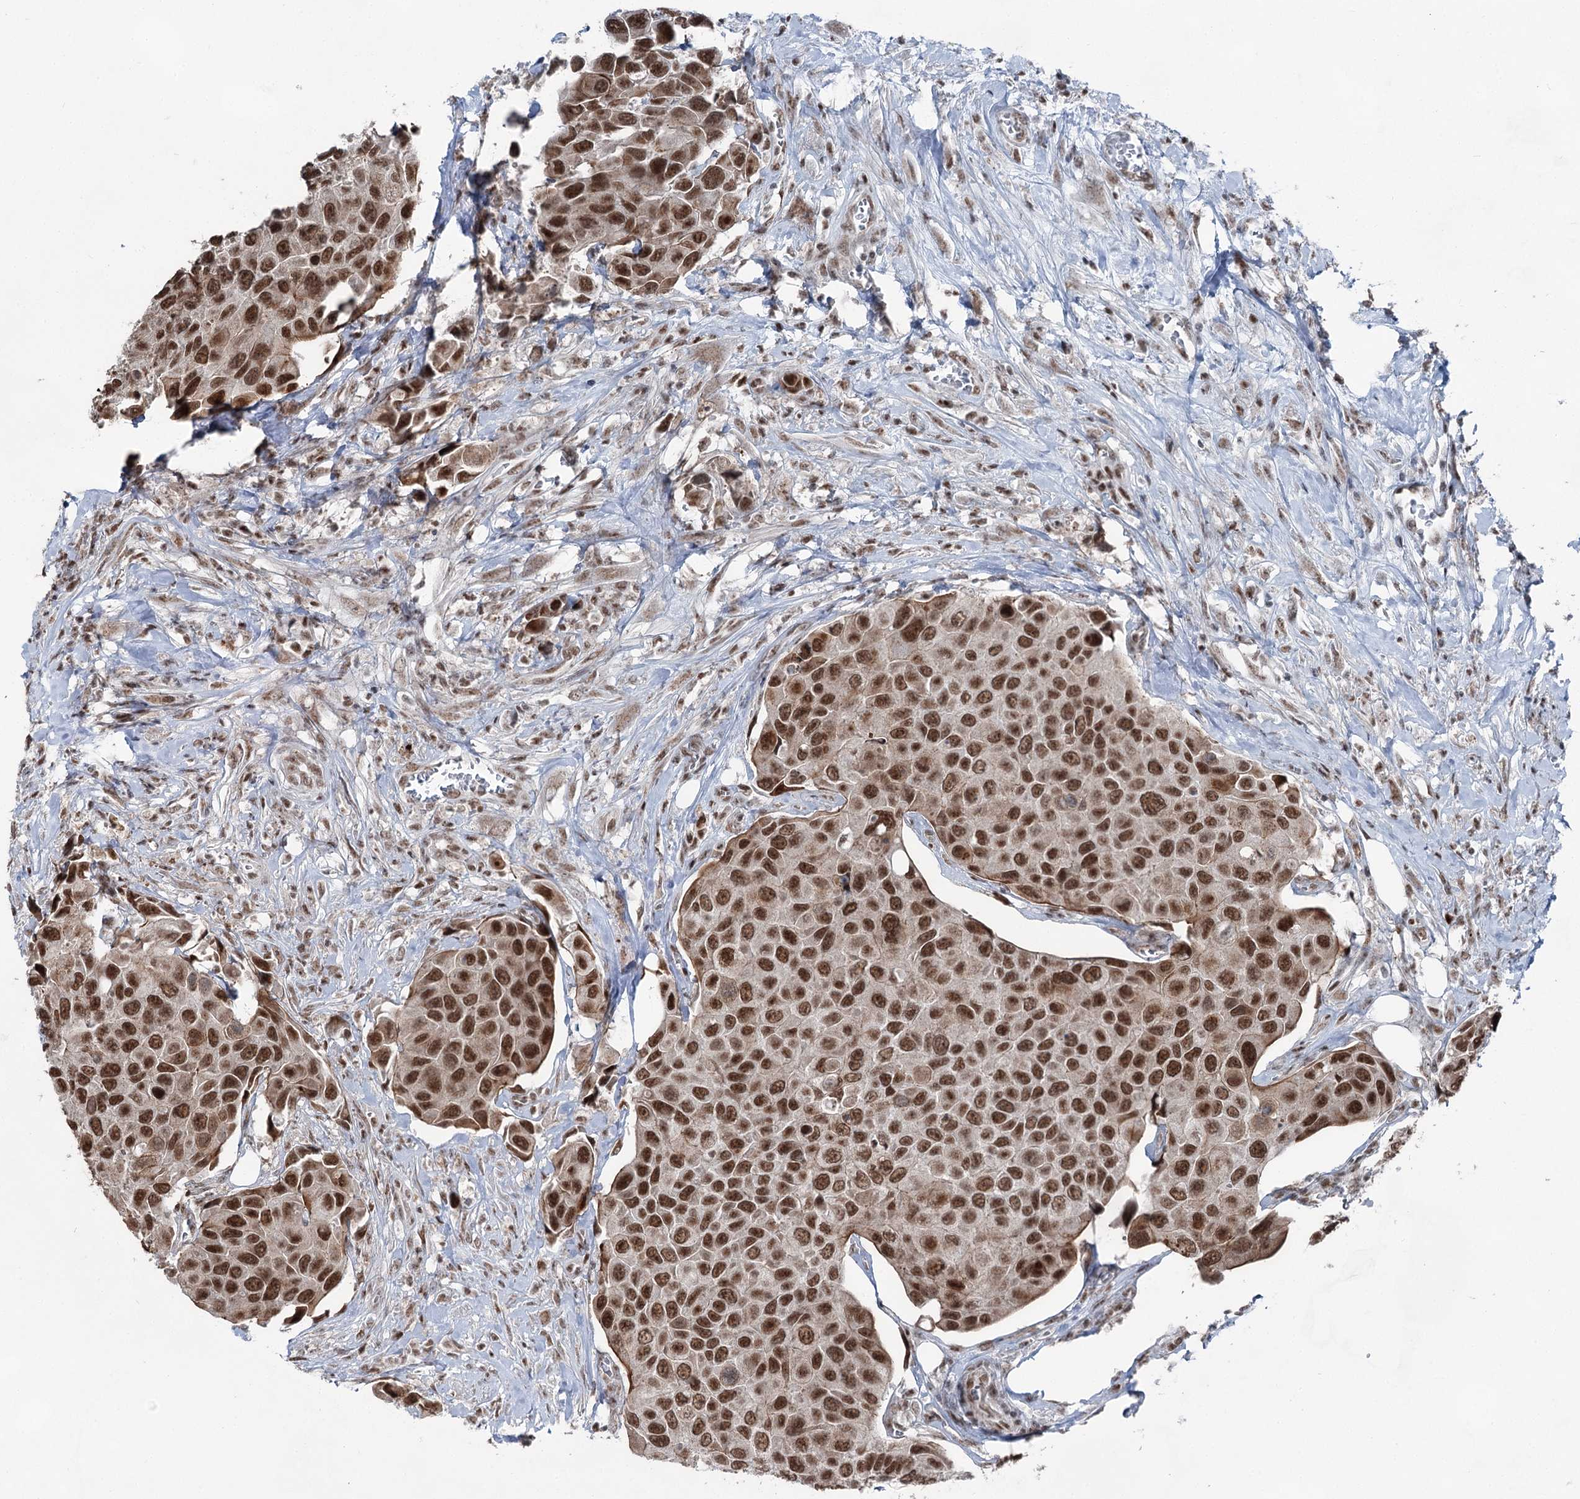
{"staining": {"intensity": "strong", "quantity": ">75%", "location": "nuclear"}, "tissue": "urothelial cancer", "cell_type": "Tumor cells", "image_type": "cancer", "snomed": [{"axis": "morphology", "description": "Urothelial carcinoma, High grade"}, {"axis": "topography", "description": "Urinary bladder"}], "caption": "A photomicrograph showing strong nuclear staining in about >75% of tumor cells in high-grade urothelial carcinoma, as visualized by brown immunohistochemical staining.", "gene": "ZCCHC8", "patient": {"sex": "male", "age": 74}}